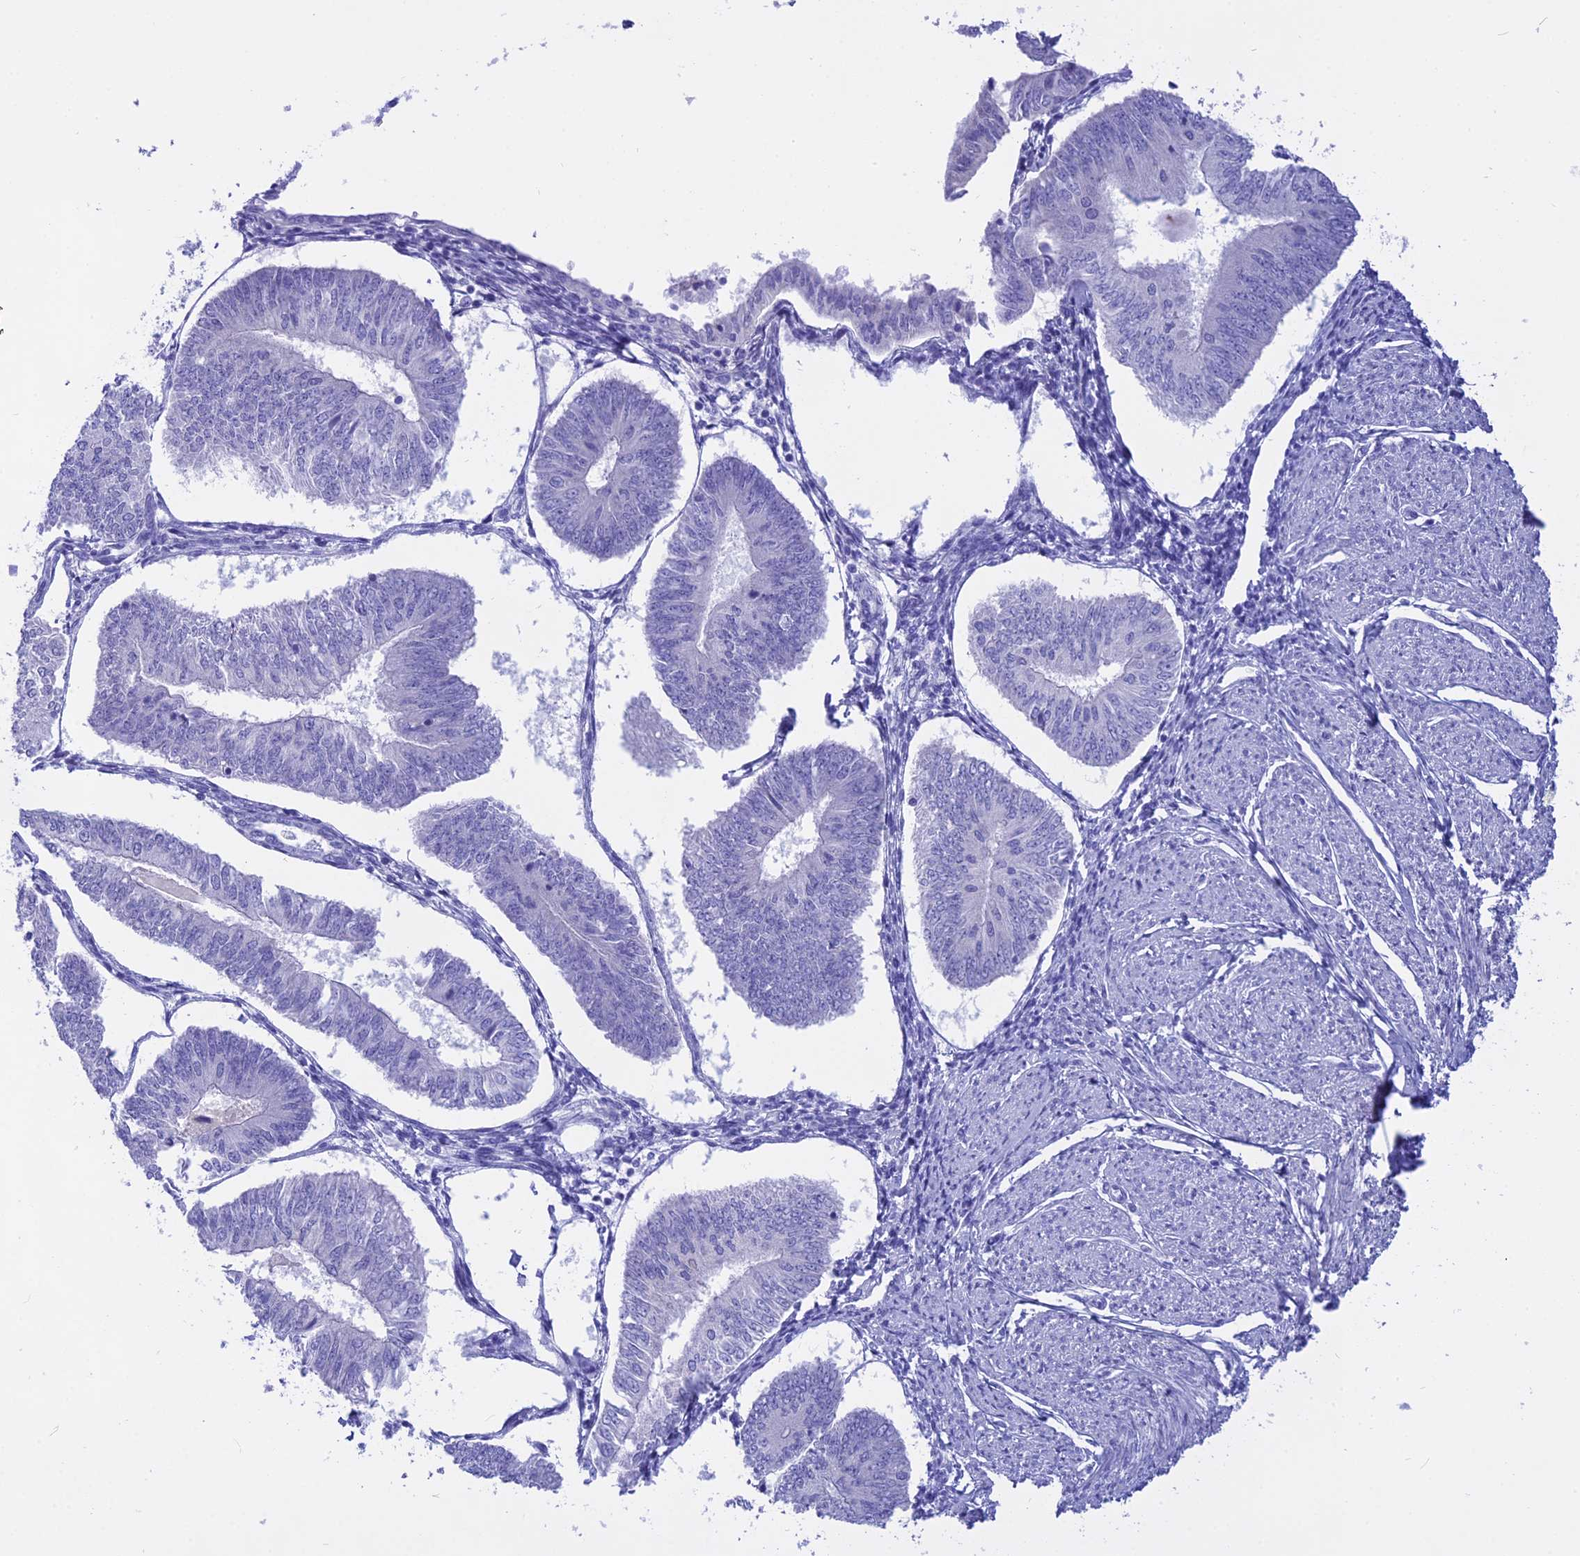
{"staining": {"intensity": "negative", "quantity": "none", "location": "none"}, "tissue": "endometrial cancer", "cell_type": "Tumor cells", "image_type": "cancer", "snomed": [{"axis": "morphology", "description": "Adenocarcinoma, NOS"}, {"axis": "topography", "description": "Endometrium"}], "caption": "DAB (3,3'-diaminobenzidine) immunohistochemical staining of human endometrial cancer (adenocarcinoma) displays no significant expression in tumor cells.", "gene": "ISCA1", "patient": {"sex": "female", "age": 58}}